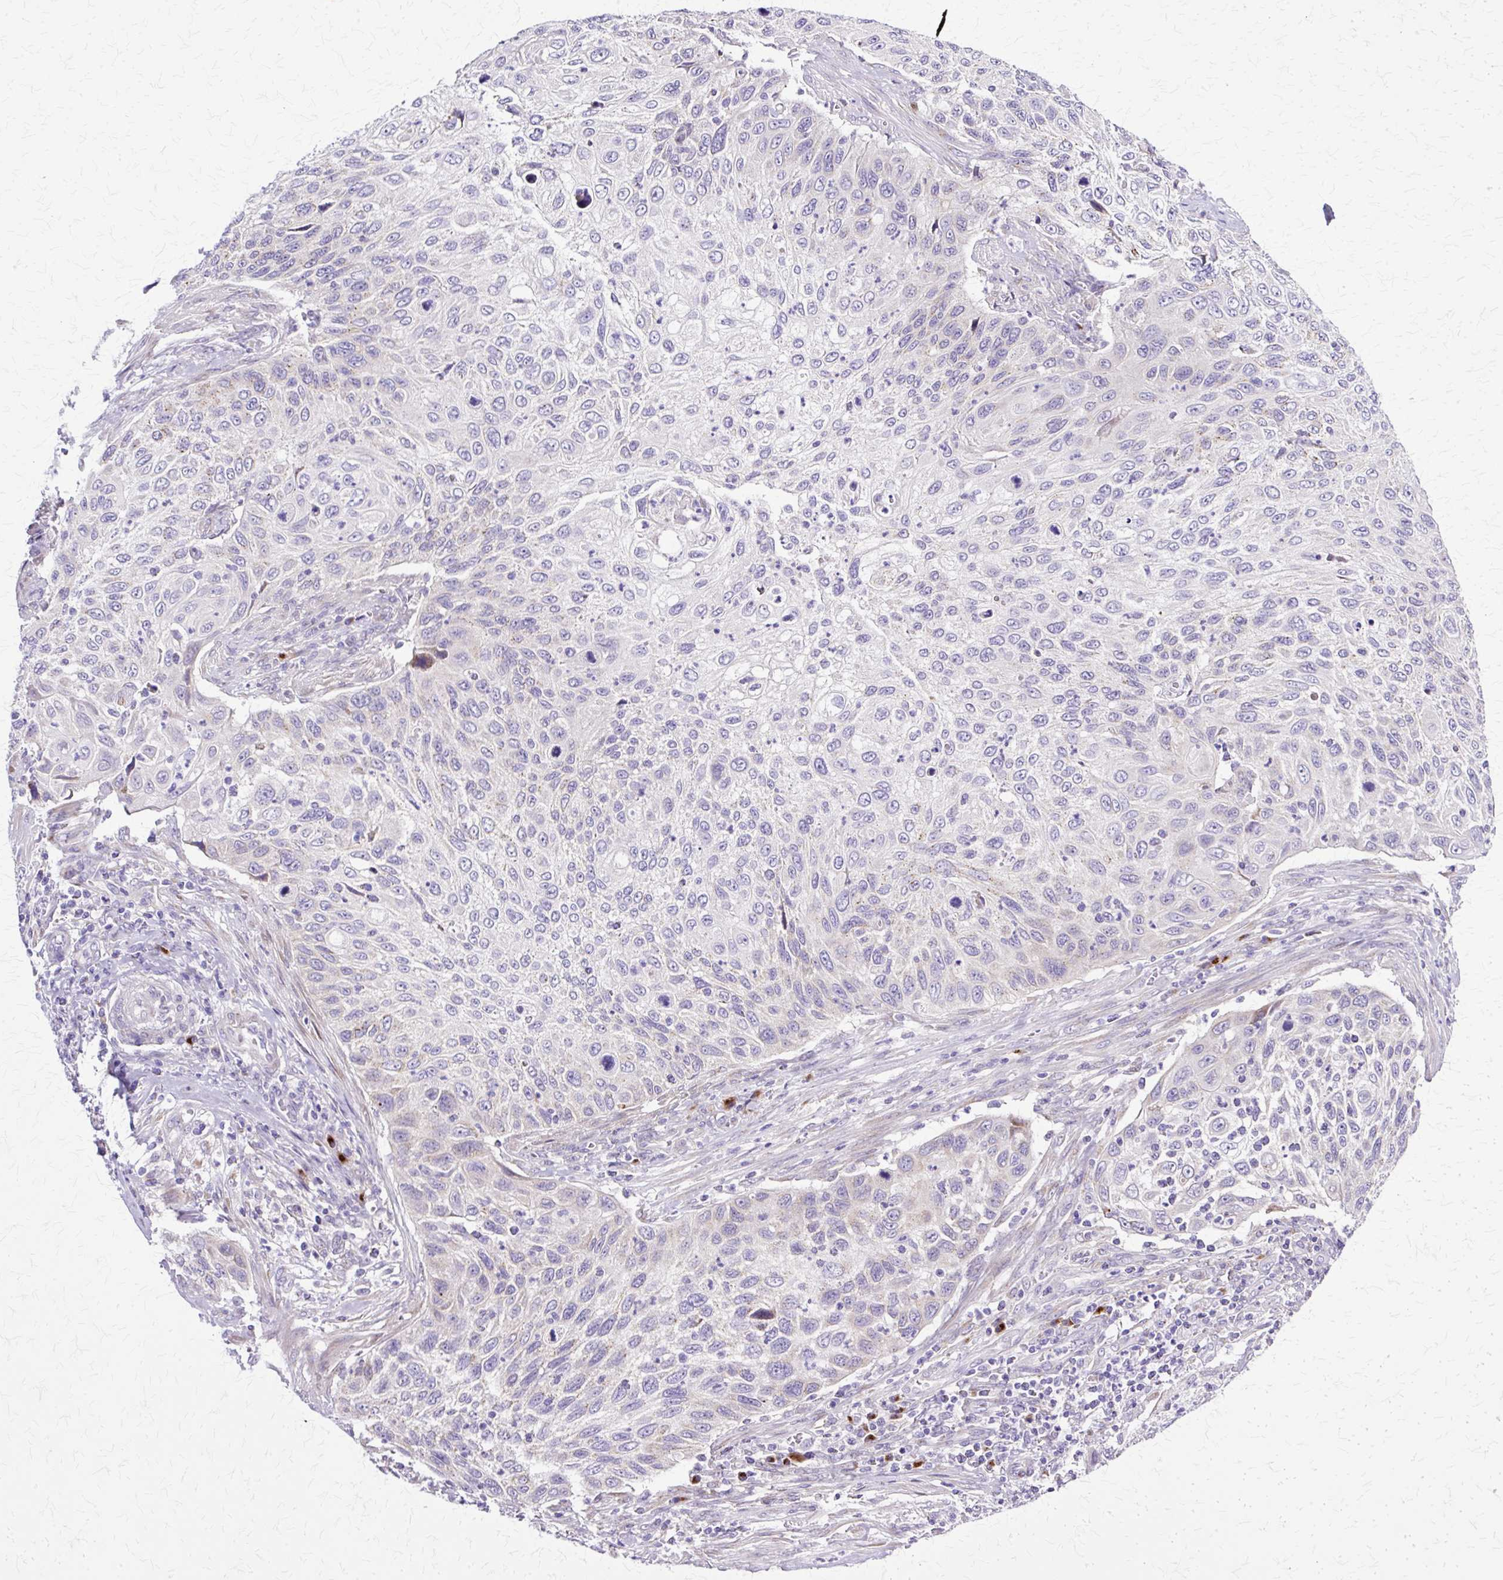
{"staining": {"intensity": "negative", "quantity": "none", "location": "none"}, "tissue": "cervical cancer", "cell_type": "Tumor cells", "image_type": "cancer", "snomed": [{"axis": "morphology", "description": "Squamous cell carcinoma, NOS"}, {"axis": "topography", "description": "Cervix"}], "caption": "A high-resolution photomicrograph shows IHC staining of cervical cancer, which reveals no significant expression in tumor cells.", "gene": "TBC1D3G", "patient": {"sex": "female", "age": 70}}